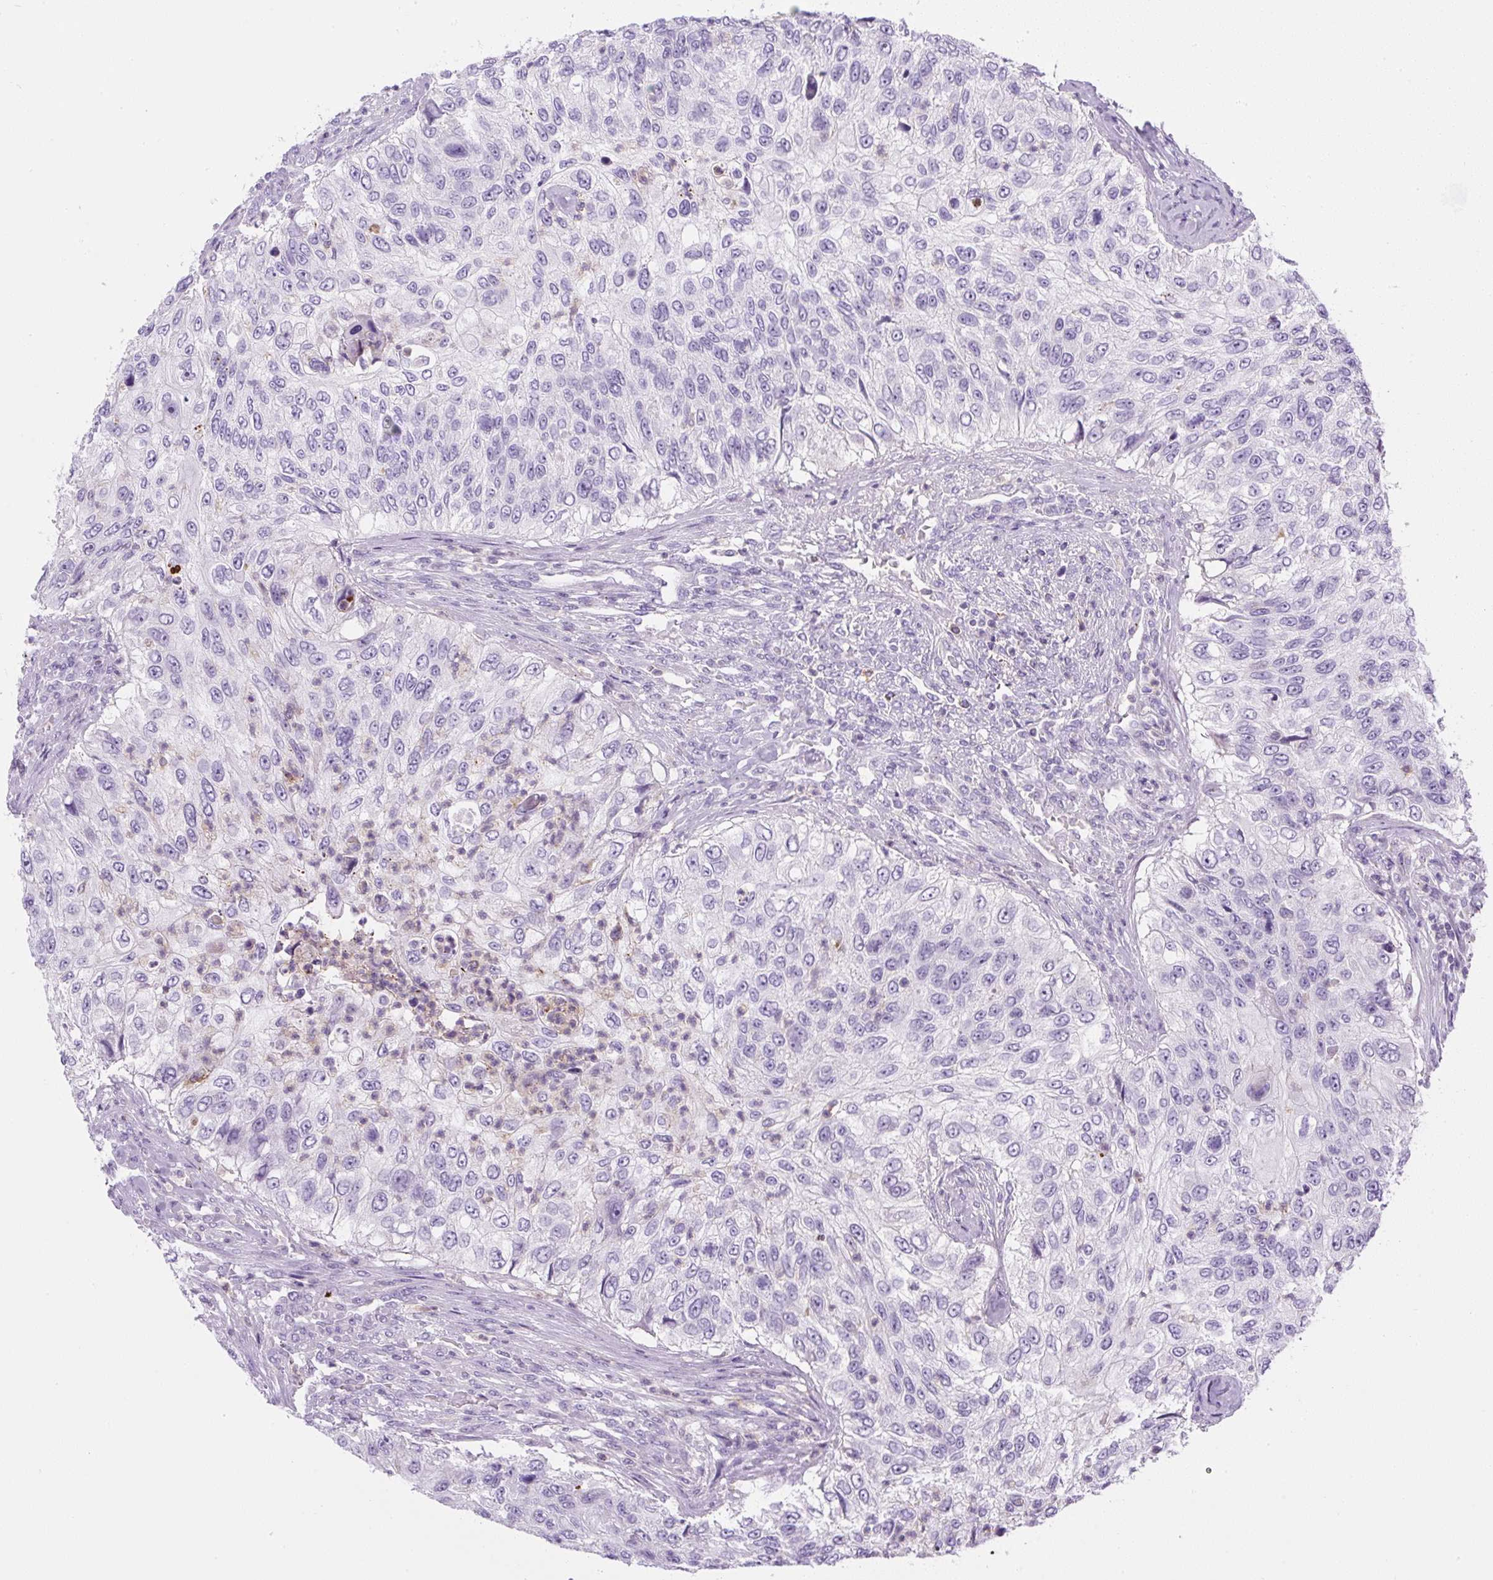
{"staining": {"intensity": "negative", "quantity": "none", "location": "none"}, "tissue": "urothelial cancer", "cell_type": "Tumor cells", "image_type": "cancer", "snomed": [{"axis": "morphology", "description": "Urothelial carcinoma, High grade"}, {"axis": "topography", "description": "Urinary bladder"}], "caption": "Human urothelial cancer stained for a protein using IHC displays no expression in tumor cells.", "gene": "PIP5KL1", "patient": {"sex": "female", "age": 60}}